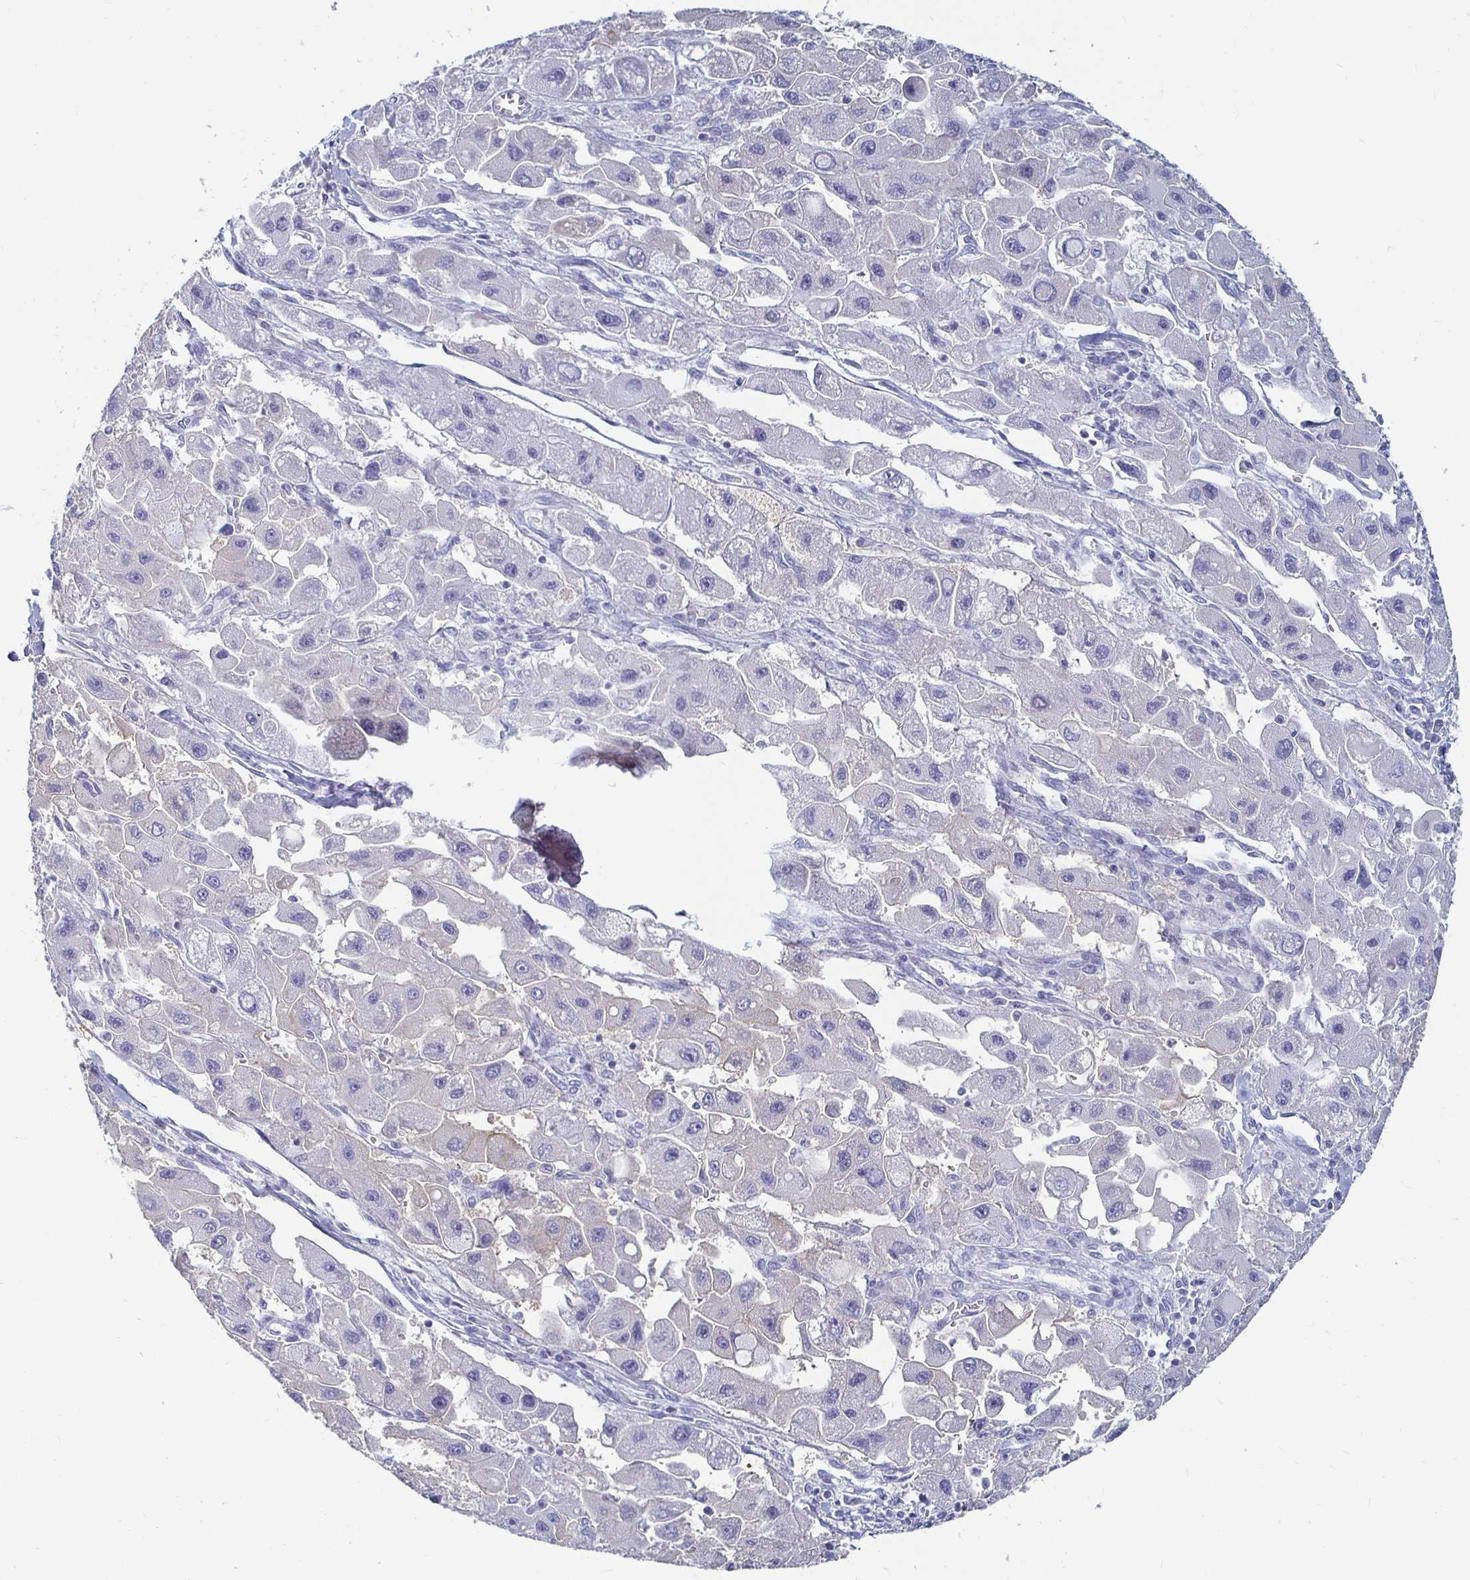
{"staining": {"intensity": "negative", "quantity": "none", "location": "none"}, "tissue": "liver cancer", "cell_type": "Tumor cells", "image_type": "cancer", "snomed": [{"axis": "morphology", "description": "Carcinoma, Hepatocellular, NOS"}, {"axis": "topography", "description": "Liver"}], "caption": "Immunohistochemical staining of human liver cancer displays no significant expression in tumor cells.", "gene": "CA9", "patient": {"sex": "male", "age": 24}}